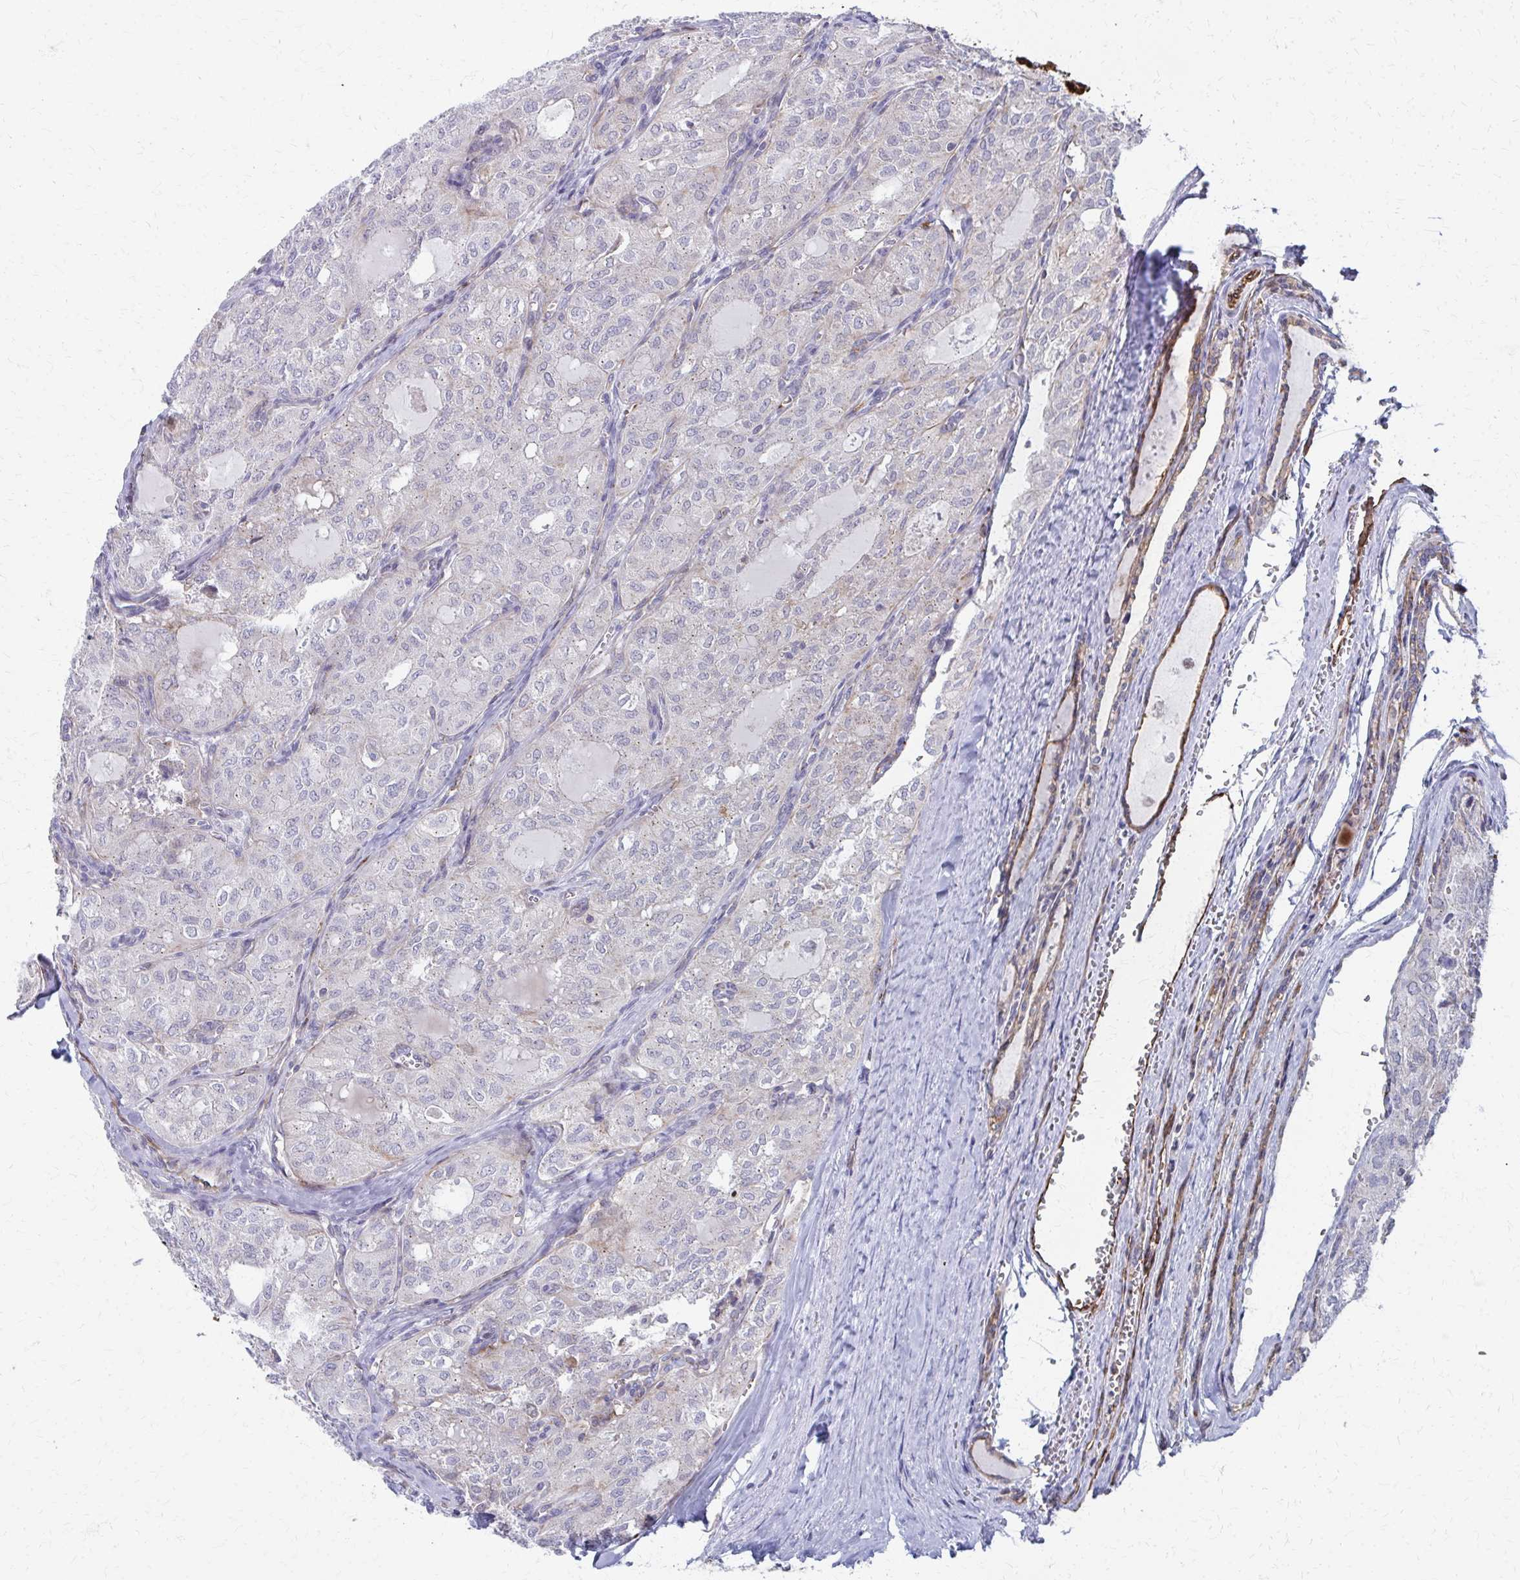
{"staining": {"intensity": "negative", "quantity": "none", "location": "none"}, "tissue": "thyroid cancer", "cell_type": "Tumor cells", "image_type": "cancer", "snomed": [{"axis": "morphology", "description": "Follicular adenoma carcinoma, NOS"}, {"axis": "topography", "description": "Thyroid gland"}], "caption": "DAB immunohistochemical staining of human thyroid cancer shows no significant staining in tumor cells.", "gene": "FAHD1", "patient": {"sex": "male", "age": 75}}